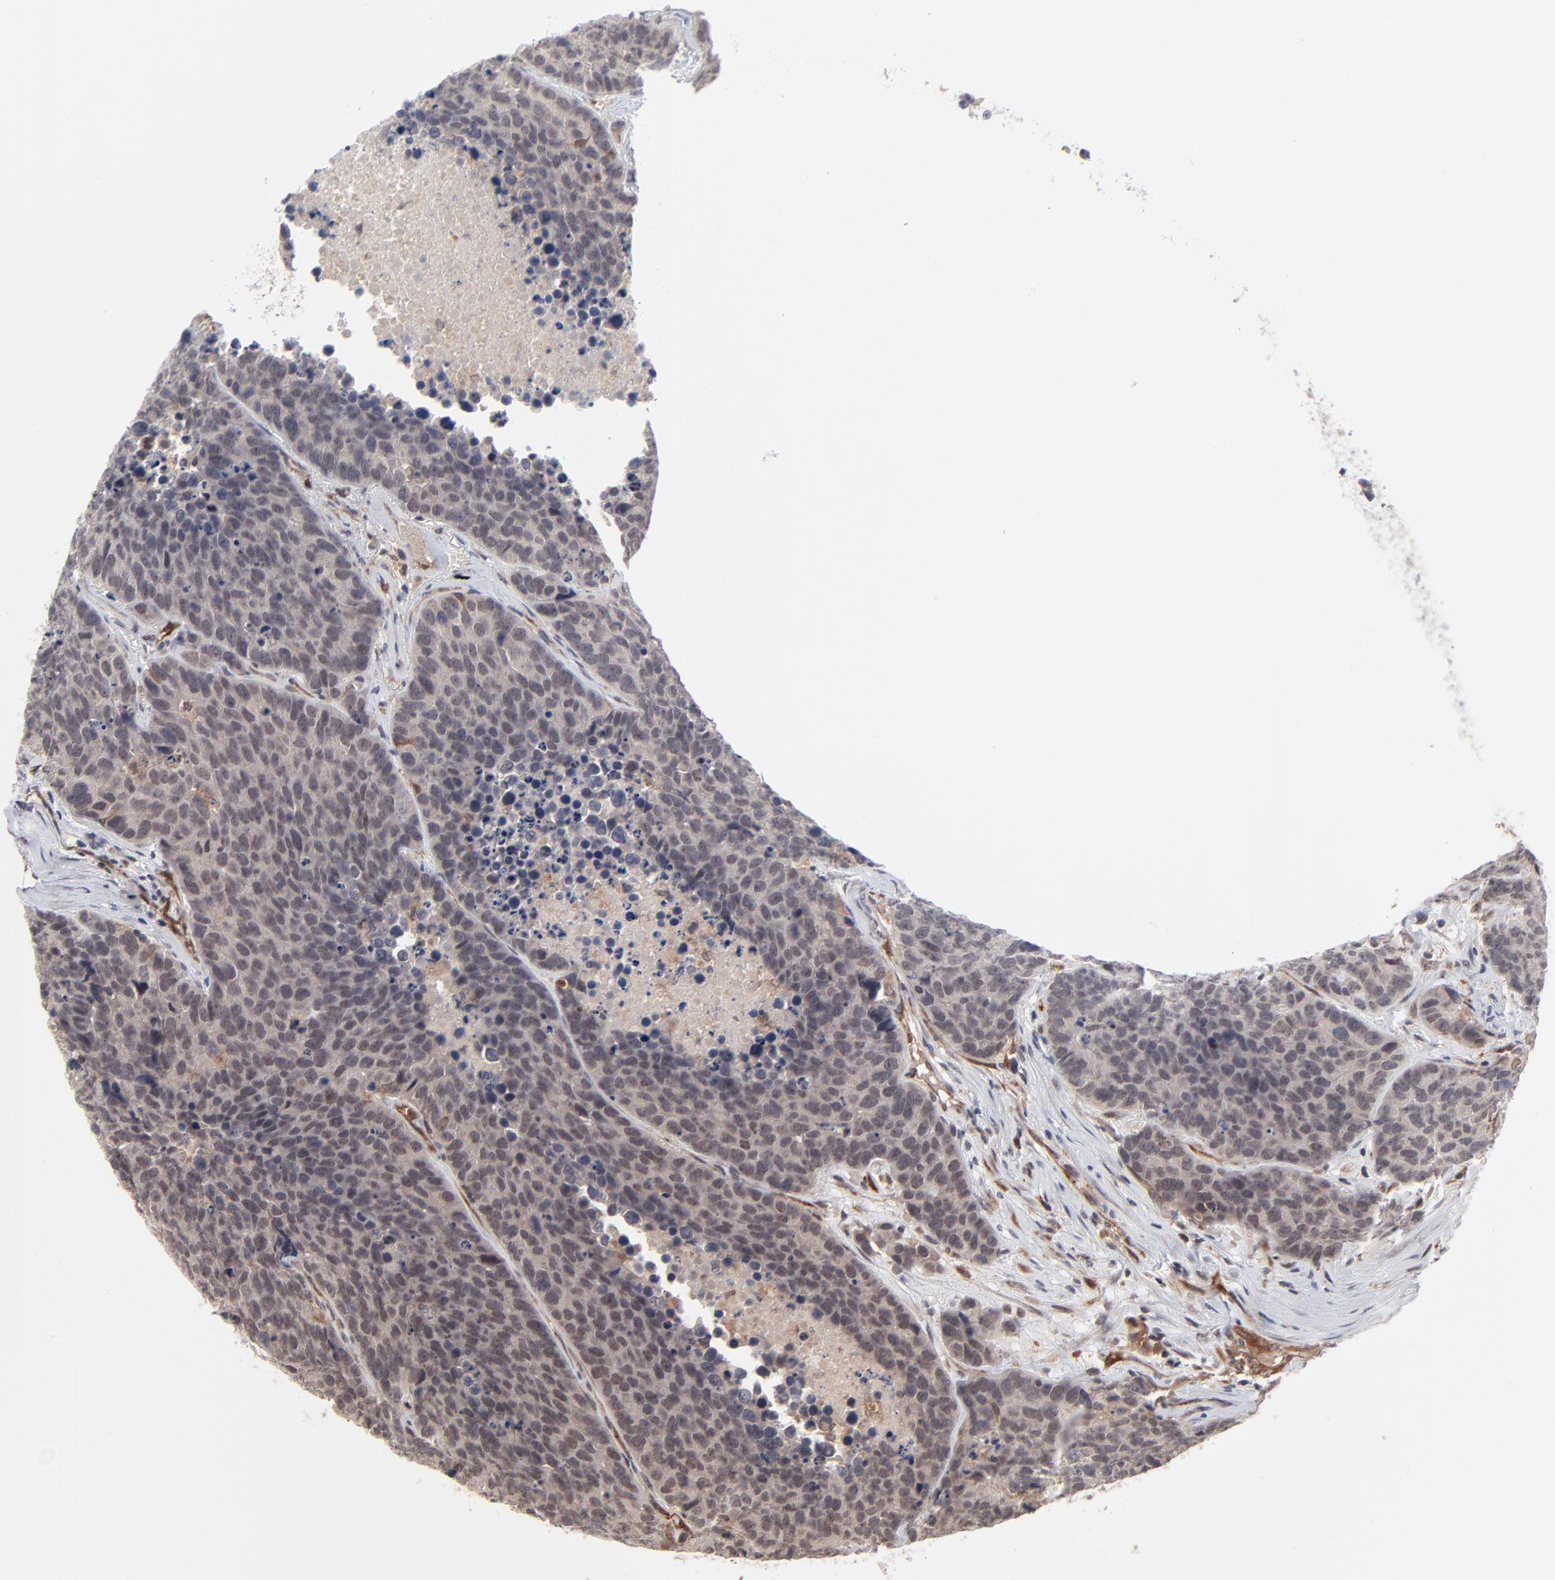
{"staining": {"intensity": "weak", "quantity": ">75%", "location": "cytoplasmic/membranous,nuclear"}, "tissue": "carcinoid", "cell_type": "Tumor cells", "image_type": "cancer", "snomed": [{"axis": "morphology", "description": "Carcinoid, malignant, NOS"}, {"axis": "topography", "description": "Lung"}], "caption": "Immunohistochemistry (IHC) (DAB) staining of carcinoid shows weak cytoplasmic/membranous and nuclear protein staining in about >75% of tumor cells. The protein is stained brown, and the nuclei are stained in blue (DAB (3,3'-diaminobenzidine) IHC with brightfield microscopy, high magnification).", "gene": "CASP10", "patient": {"sex": "male", "age": 60}}